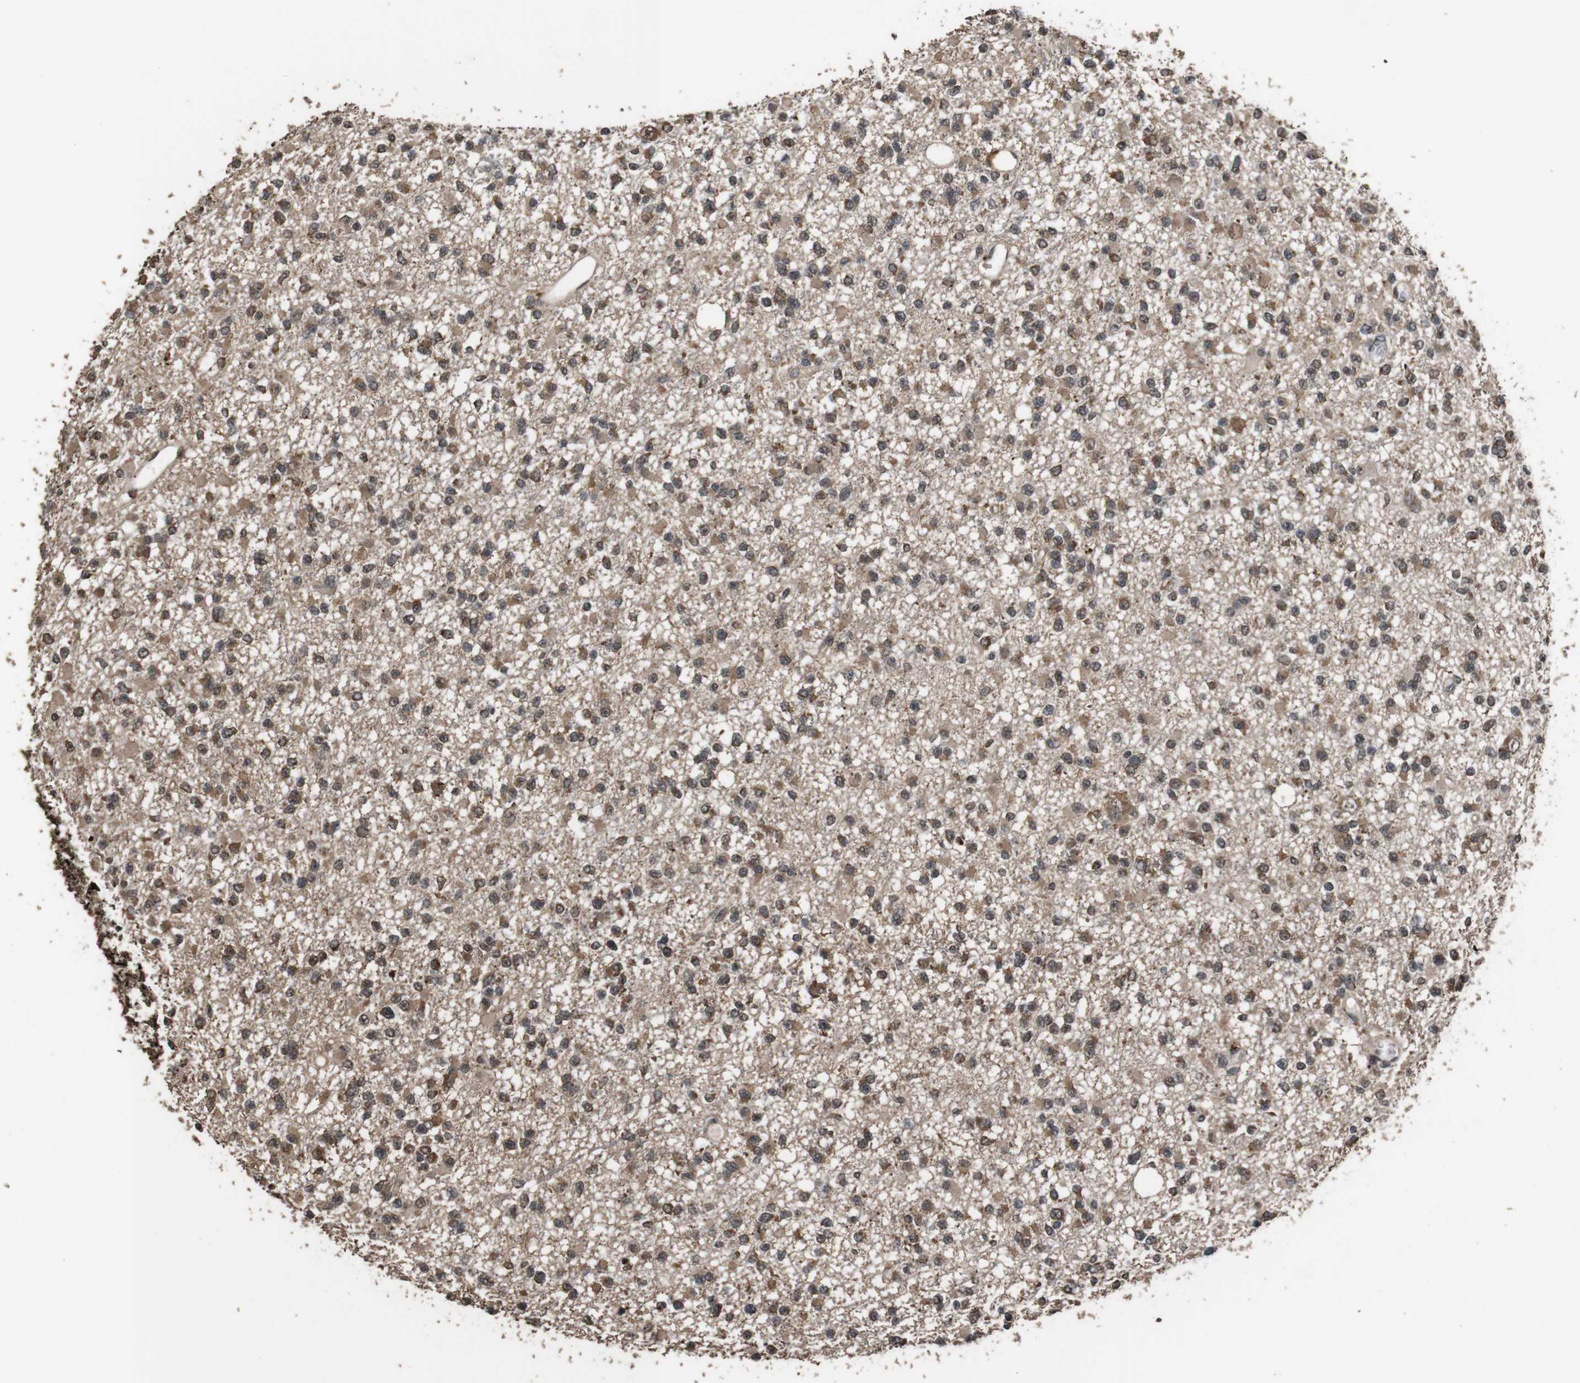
{"staining": {"intensity": "moderate", "quantity": "25%-75%", "location": "cytoplasmic/membranous"}, "tissue": "glioma", "cell_type": "Tumor cells", "image_type": "cancer", "snomed": [{"axis": "morphology", "description": "Glioma, malignant, Low grade"}, {"axis": "topography", "description": "Brain"}], "caption": "Immunohistochemistry (IHC) micrograph of malignant glioma (low-grade) stained for a protein (brown), which displays medium levels of moderate cytoplasmic/membranous expression in approximately 25%-75% of tumor cells.", "gene": "RRAS2", "patient": {"sex": "female", "age": 22}}